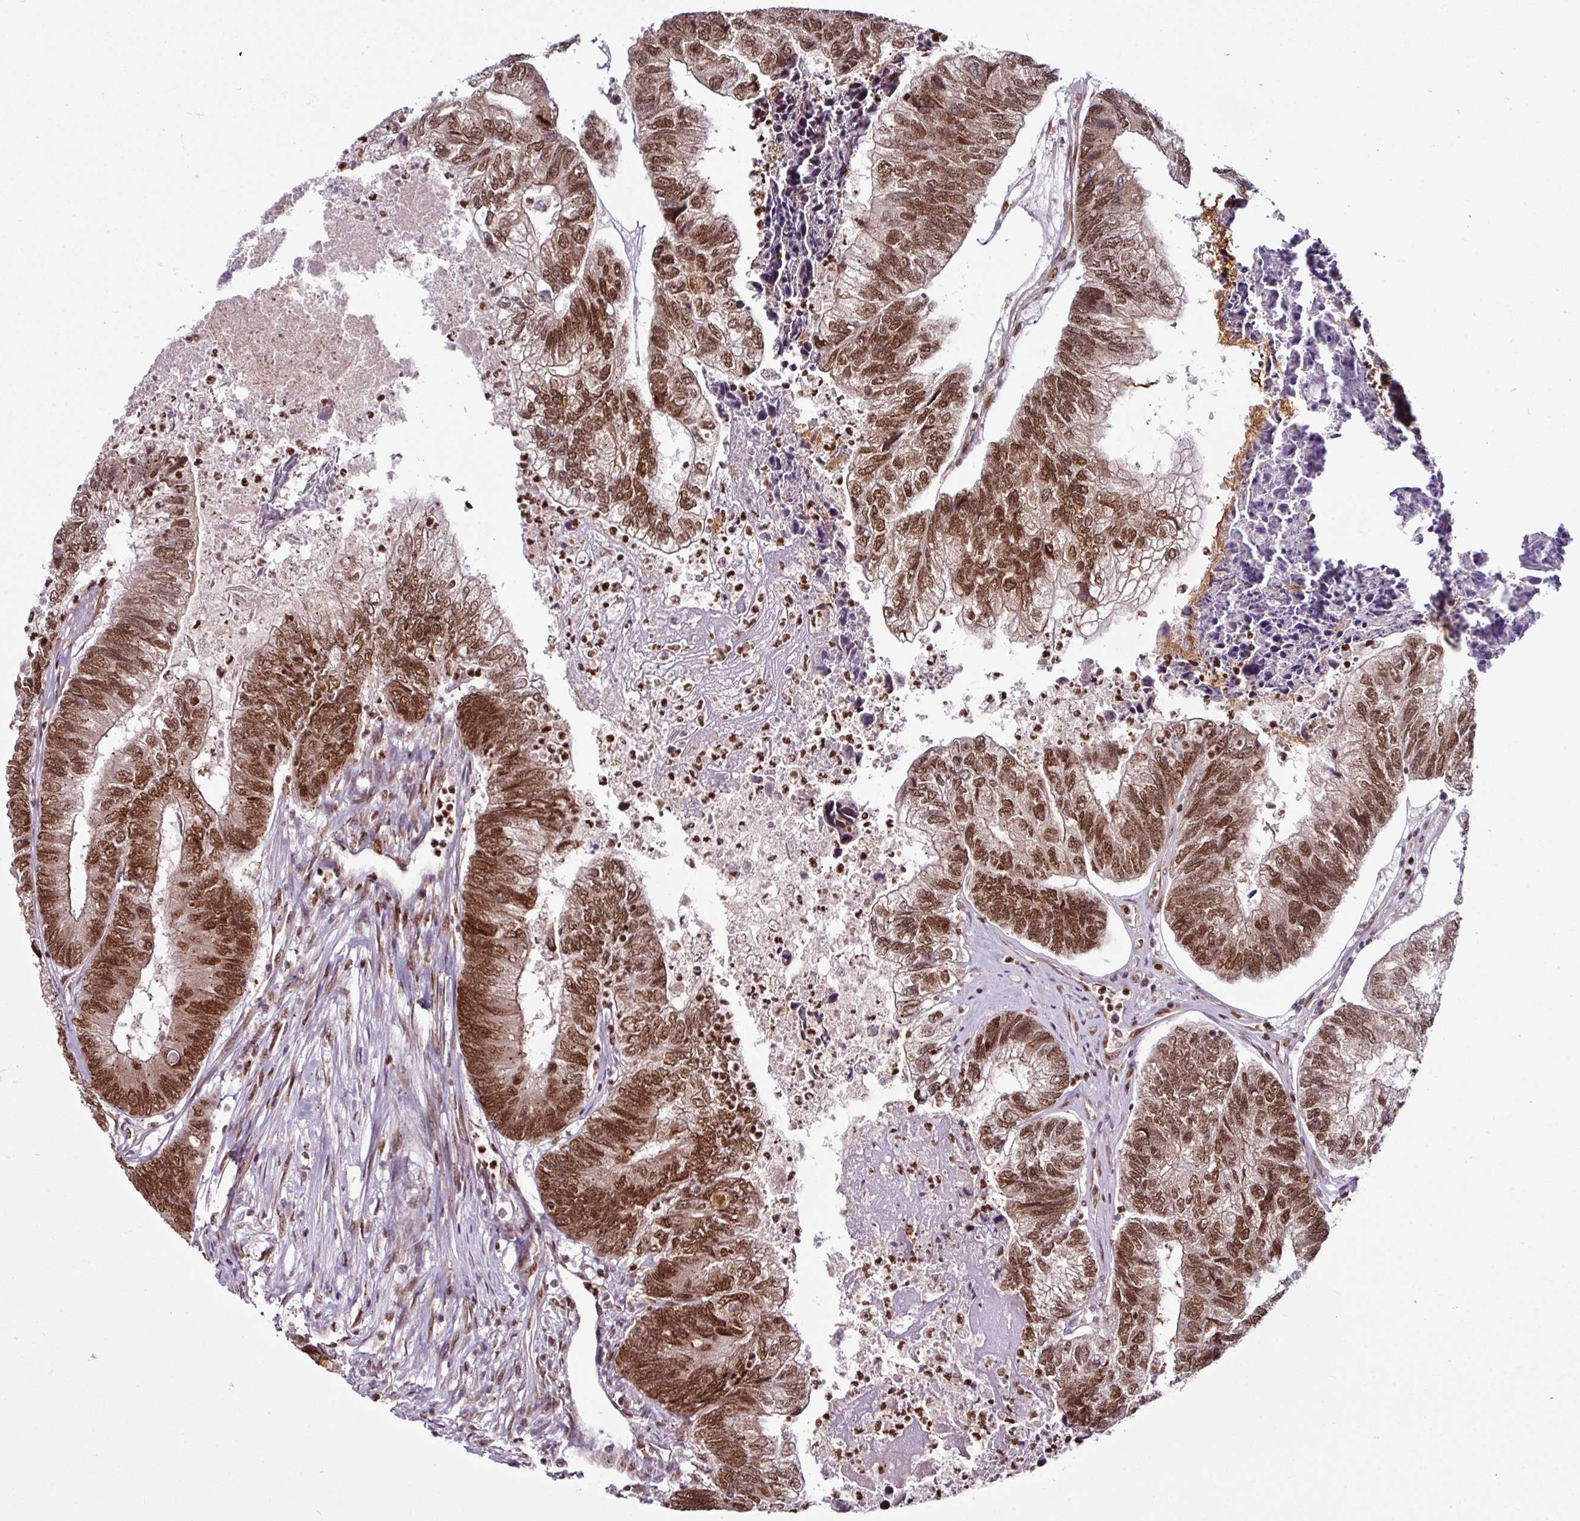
{"staining": {"intensity": "strong", "quantity": ">75%", "location": "nuclear"}, "tissue": "colorectal cancer", "cell_type": "Tumor cells", "image_type": "cancer", "snomed": [{"axis": "morphology", "description": "Adenocarcinoma, NOS"}, {"axis": "topography", "description": "Colon"}], "caption": "This photomicrograph exhibits immunohistochemistry staining of colorectal cancer, with high strong nuclear staining in about >75% of tumor cells.", "gene": "MORF4L2", "patient": {"sex": "female", "age": 67}}